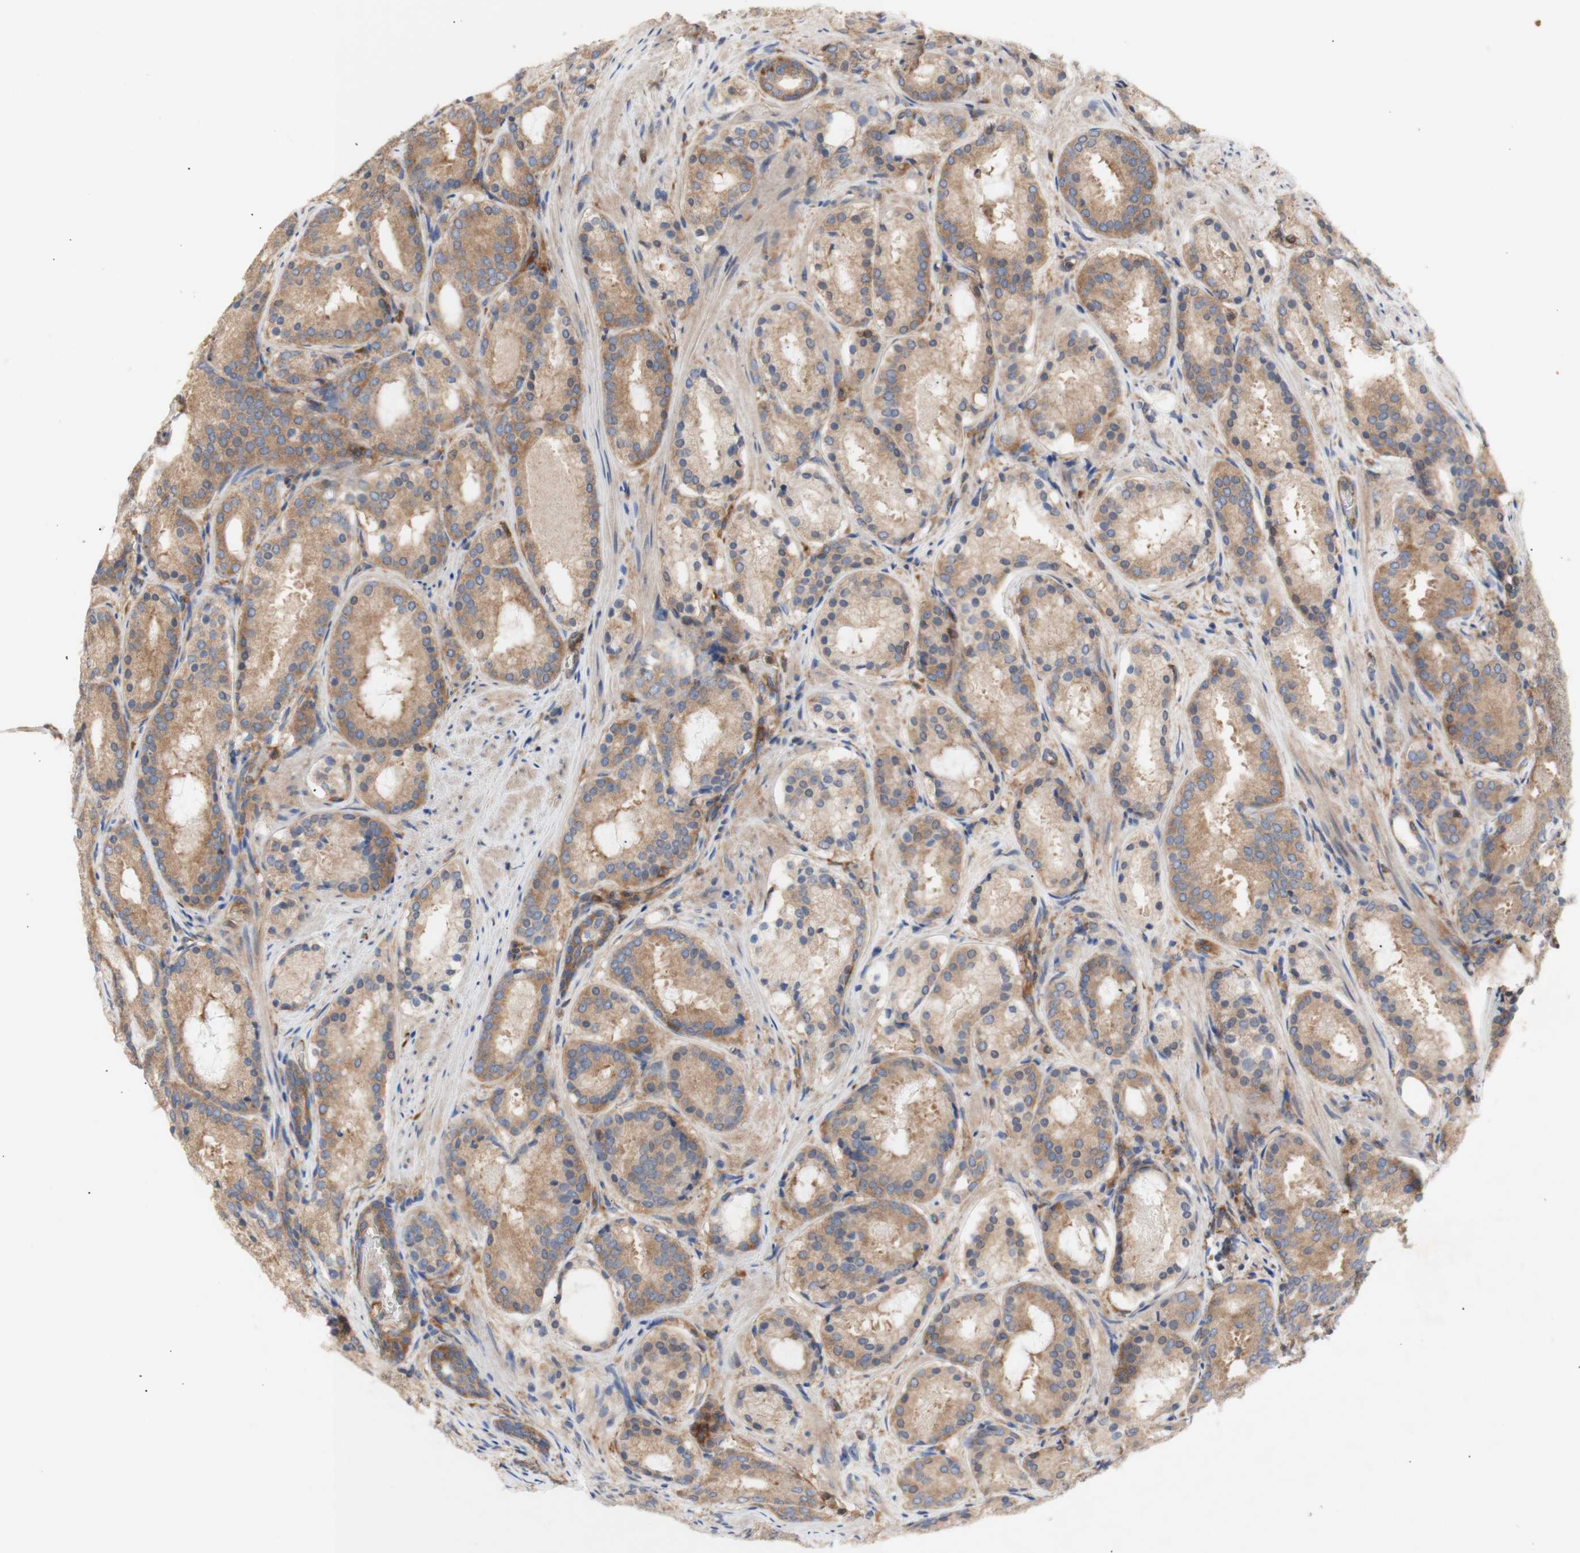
{"staining": {"intensity": "moderate", "quantity": ">75%", "location": "cytoplasmic/membranous"}, "tissue": "prostate cancer", "cell_type": "Tumor cells", "image_type": "cancer", "snomed": [{"axis": "morphology", "description": "Adenocarcinoma, Low grade"}, {"axis": "topography", "description": "Prostate"}], "caption": "Protein analysis of prostate cancer (low-grade adenocarcinoma) tissue reveals moderate cytoplasmic/membranous positivity in about >75% of tumor cells.", "gene": "IKBKG", "patient": {"sex": "male", "age": 69}}